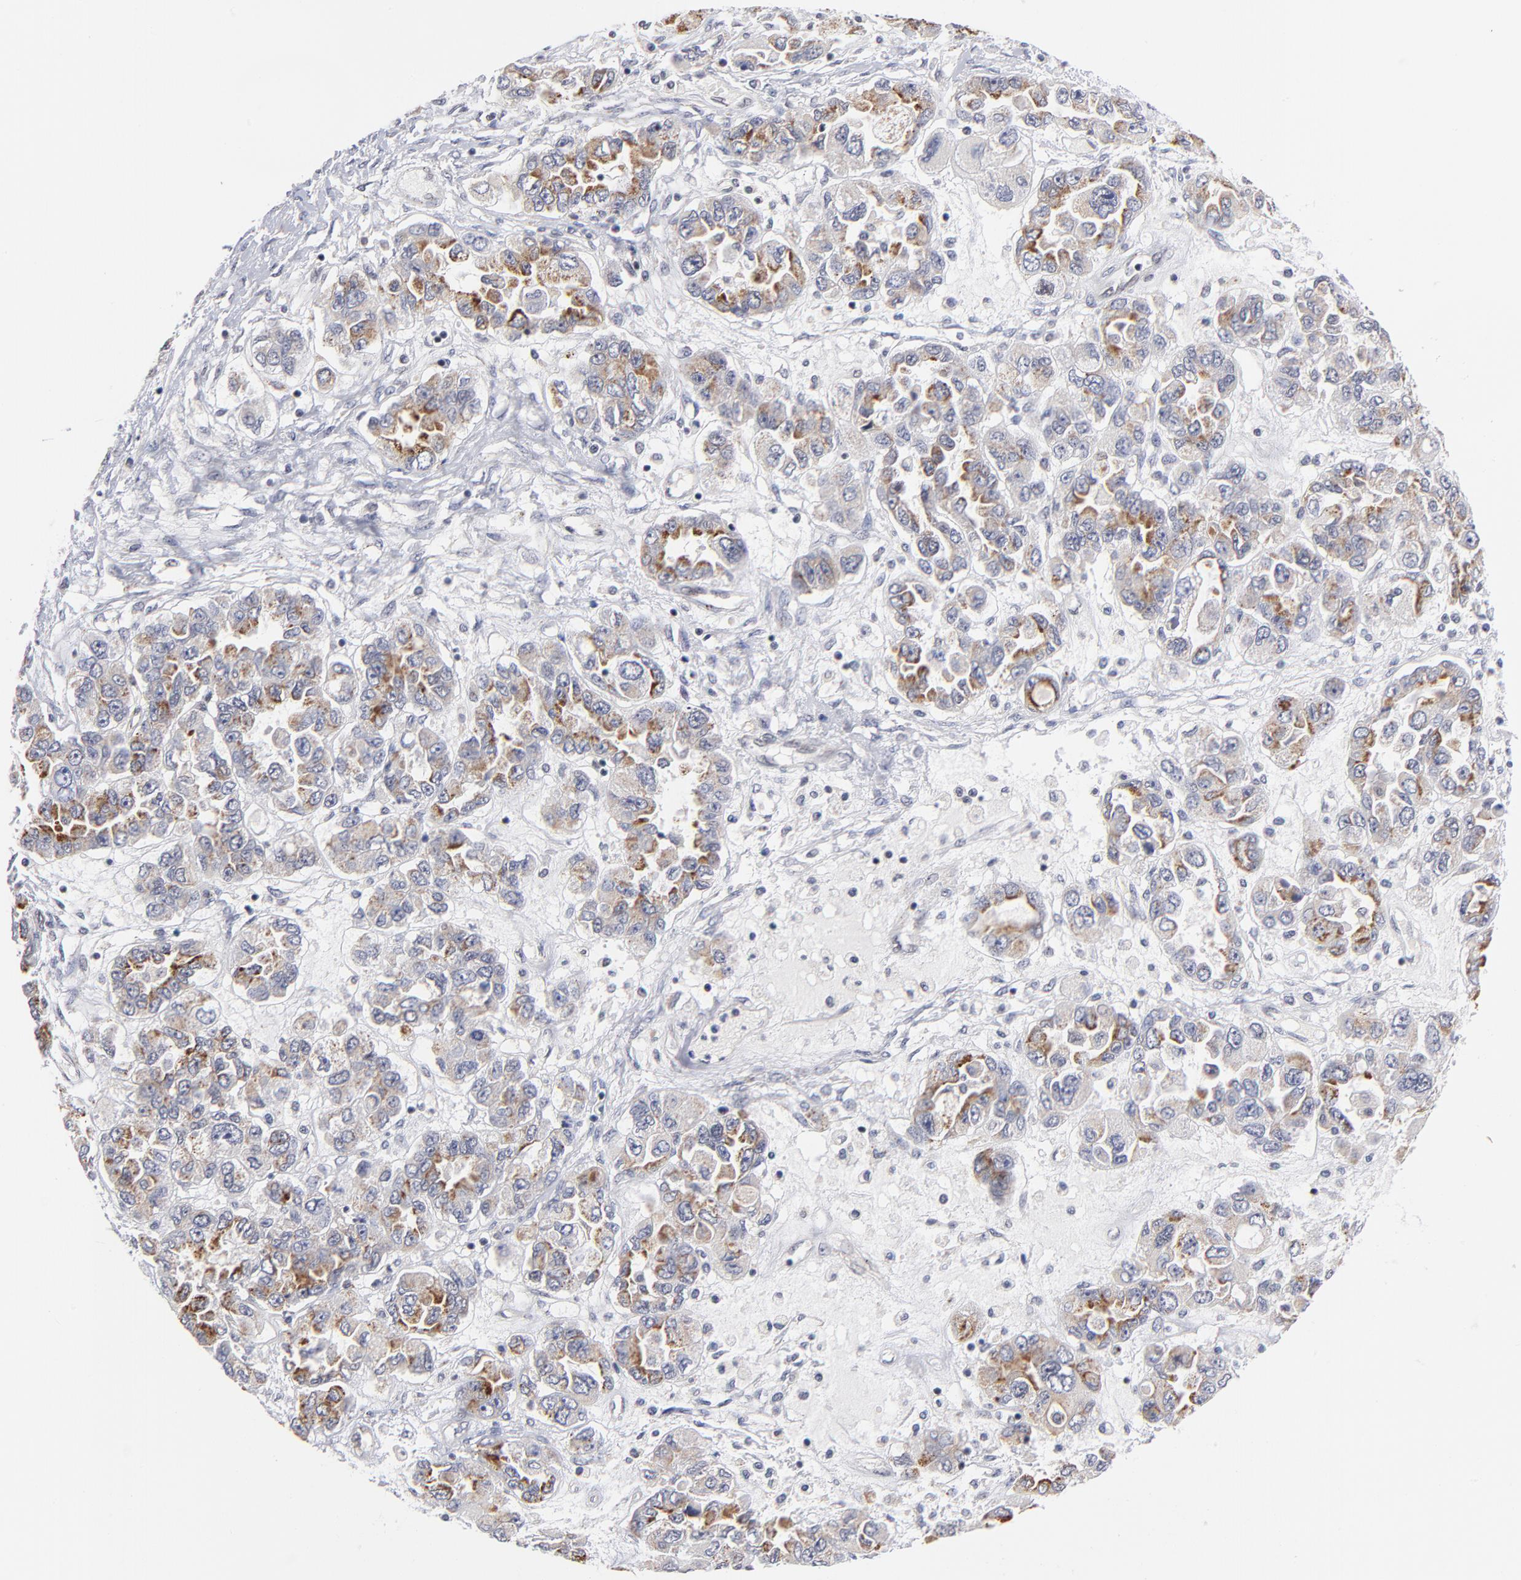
{"staining": {"intensity": "moderate", "quantity": ">75%", "location": "cytoplasmic/membranous"}, "tissue": "ovarian cancer", "cell_type": "Tumor cells", "image_type": "cancer", "snomed": [{"axis": "morphology", "description": "Cystadenocarcinoma, serous, NOS"}, {"axis": "topography", "description": "Ovary"}], "caption": "Immunohistochemistry (IHC) of ovarian cancer exhibits medium levels of moderate cytoplasmic/membranous staining in about >75% of tumor cells.", "gene": "GABPA", "patient": {"sex": "female", "age": 84}}